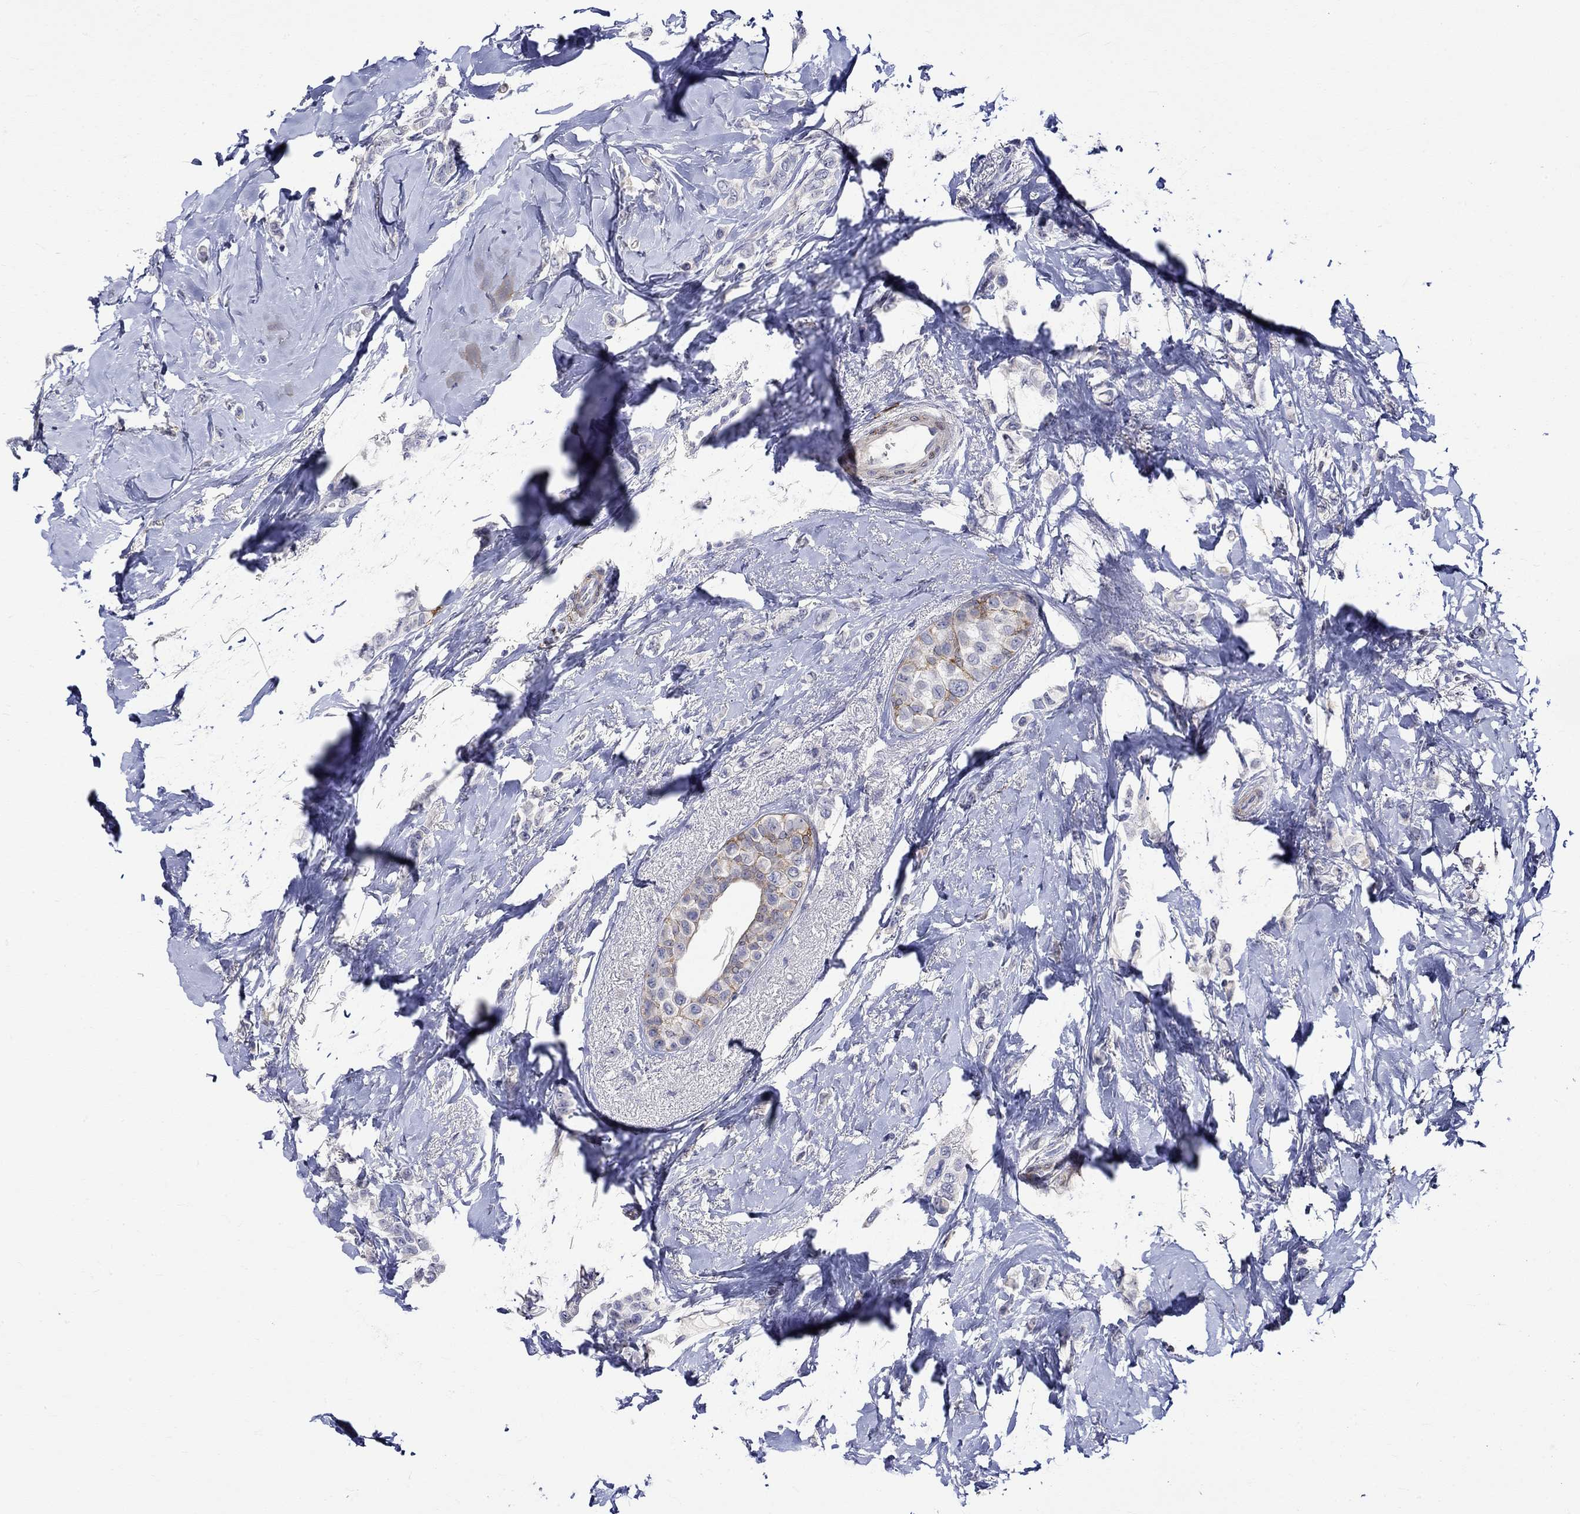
{"staining": {"intensity": "moderate", "quantity": "<25%", "location": "cytoplasmic/membranous"}, "tissue": "breast cancer", "cell_type": "Tumor cells", "image_type": "cancer", "snomed": [{"axis": "morphology", "description": "Lobular carcinoma"}, {"axis": "topography", "description": "Breast"}], "caption": "Immunohistochemistry (IHC) of human lobular carcinoma (breast) demonstrates low levels of moderate cytoplasmic/membranous expression in approximately <25% of tumor cells.", "gene": "CRYAB", "patient": {"sex": "female", "age": 66}}